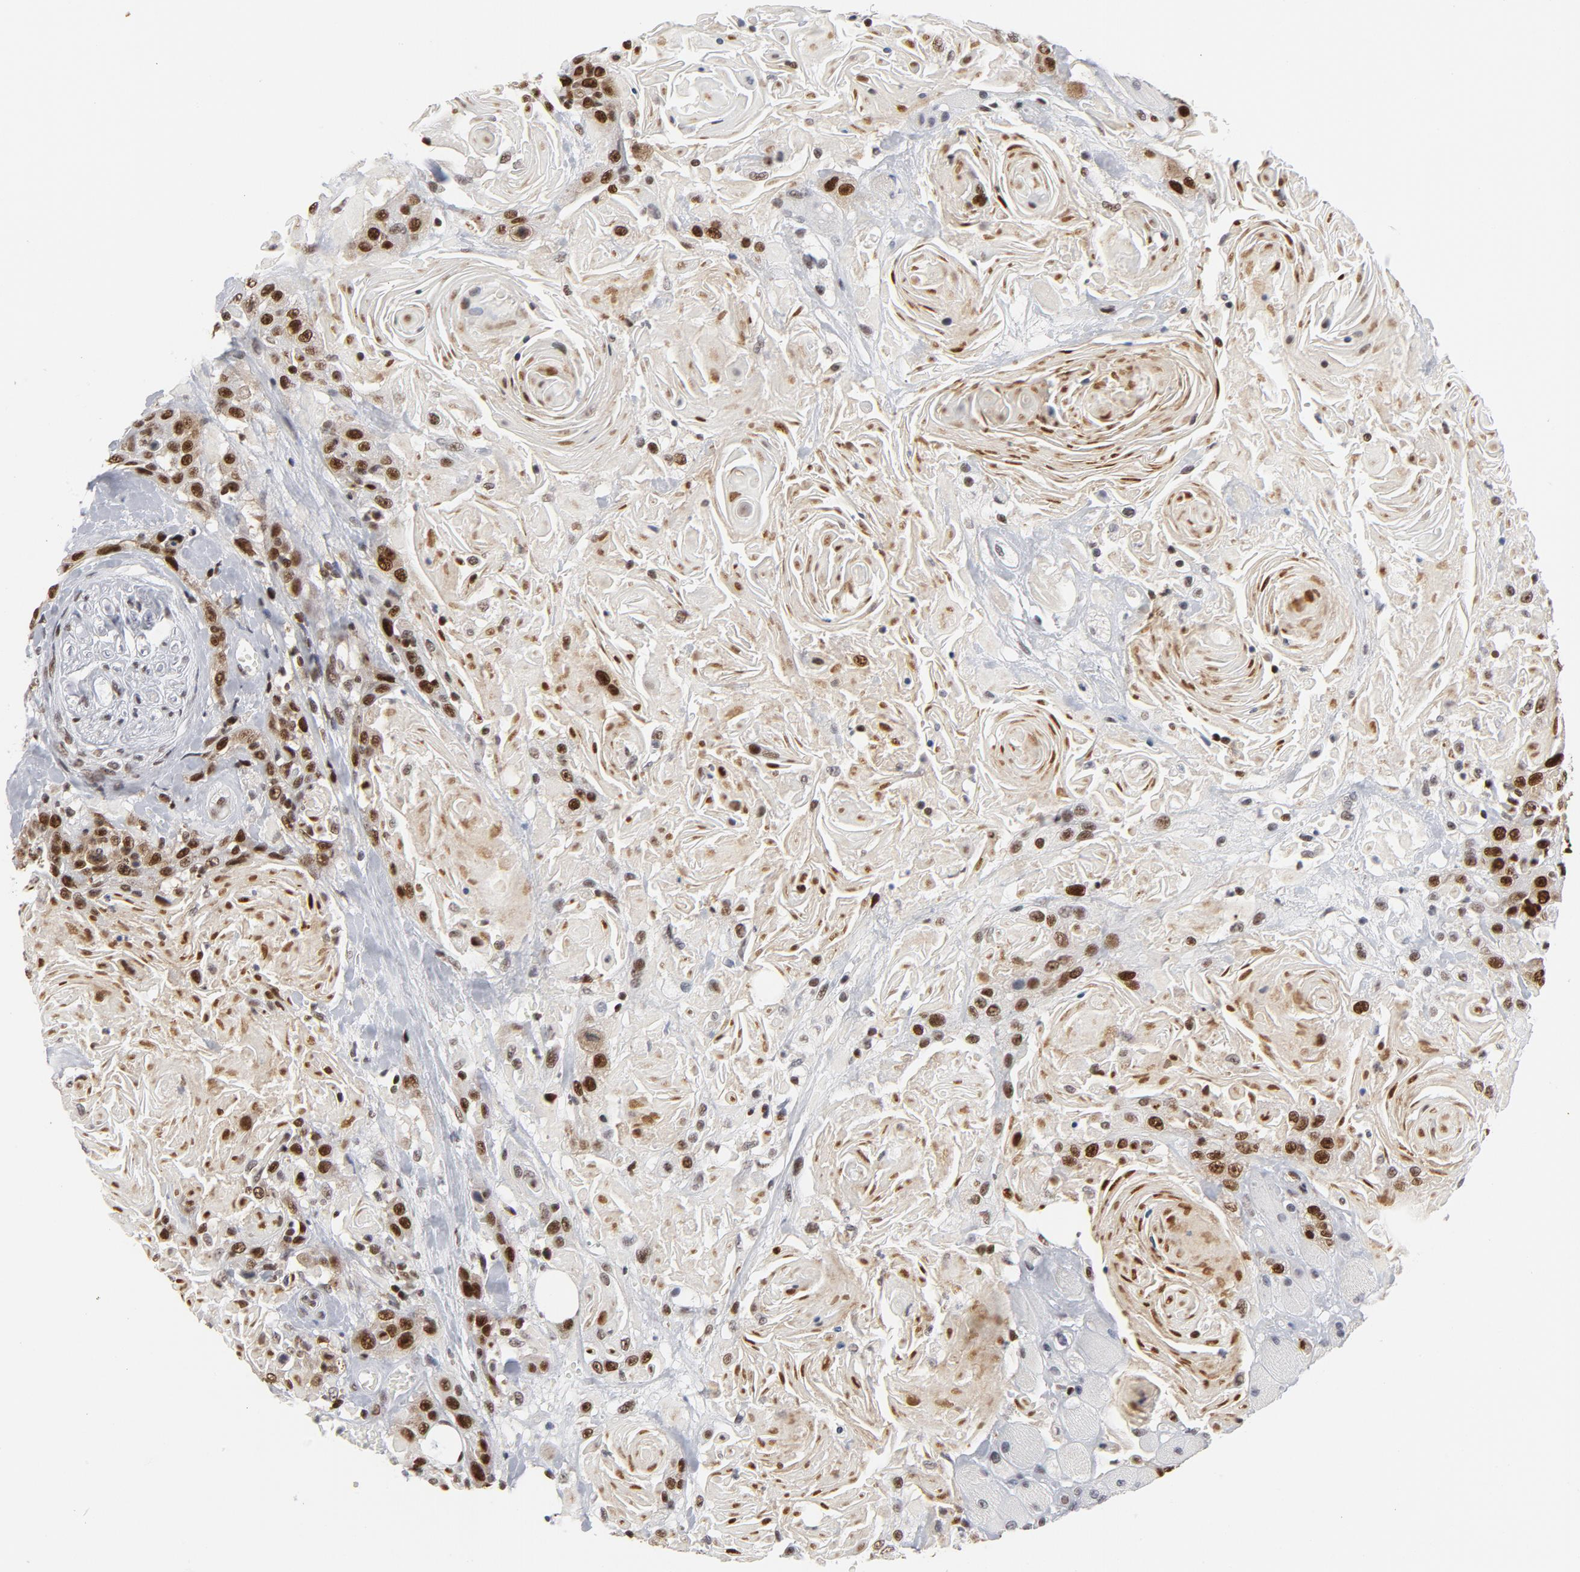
{"staining": {"intensity": "moderate", "quantity": "25%-75%", "location": "nuclear"}, "tissue": "head and neck cancer", "cell_type": "Tumor cells", "image_type": "cancer", "snomed": [{"axis": "morphology", "description": "Squamous cell carcinoma, NOS"}, {"axis": "topography", "description": "Head-Neck"}], "caption": "The photomicrograph exhibits a brown stain indicating the presence of a protein in the nuclear of tumor cells in head and neck squamous cell carcinoma. (brown staining indicates protein expression, while blue staining denotes nuclei).", "gene": "RFC4", "patient": {"sex": "female", "age": 84}}